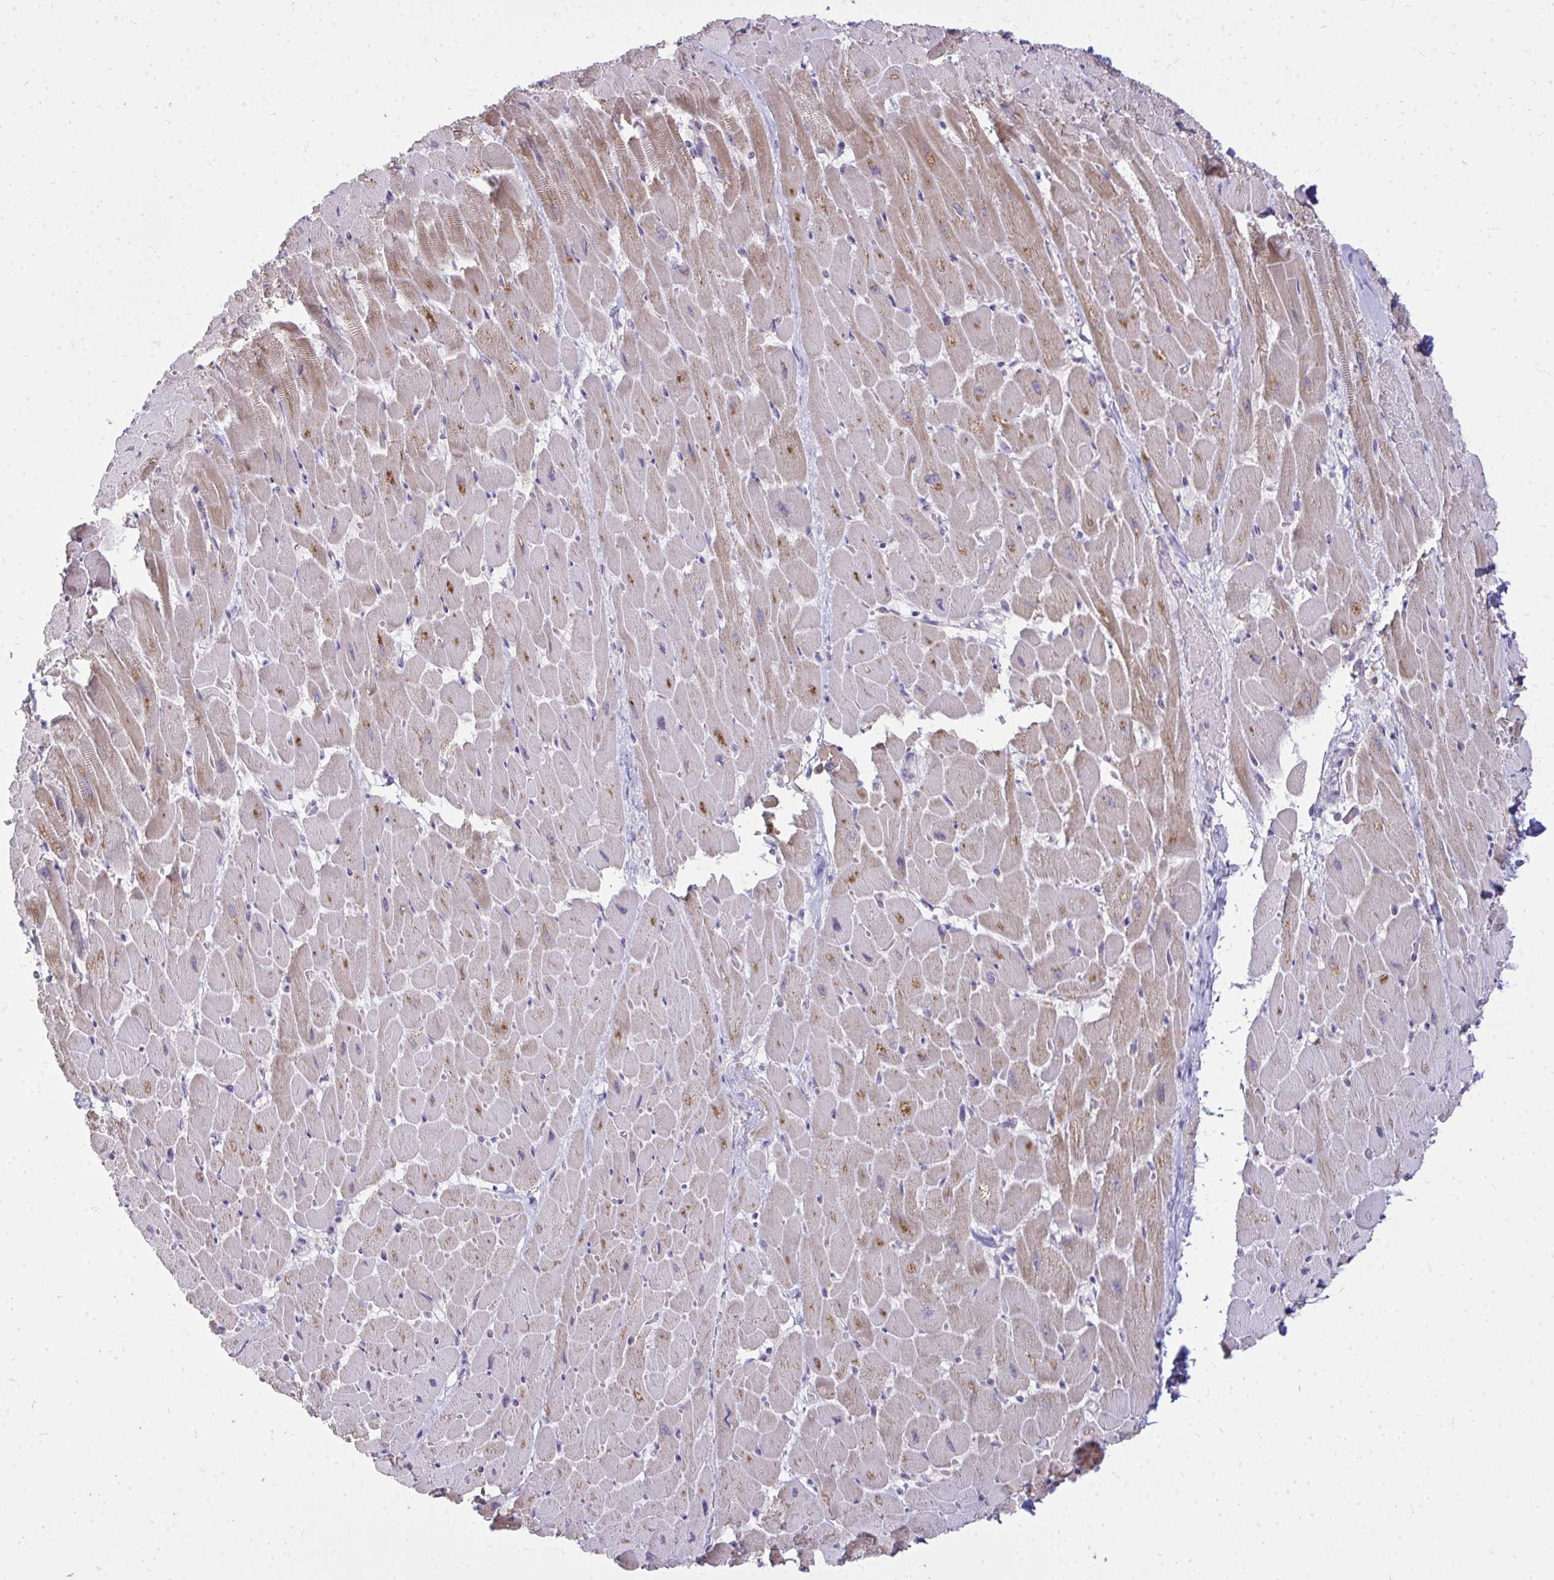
{"staining": {"intensity": "moderate", "quantity": "25%-75%", "location": "cytoplasmic/membranous"}, "tissue": "heart muscle", "cell_type": "Cardiomyocytes", "image_type": "normal", "snomed": [{"axis": "morphology", "description": "Normal tissue, NOS"}, {"axis": "topography", "description": "Heart"}], "caption": "Heart muscle stained for a protein shows moderate cytoplasmic/membranous positivity in cardiomyocytes. The protein is stained brown, and the nuclei are stained in blue (DAB IHC with brightfield microscopy, high magnification).", "gene": "SPTBN2", "patient": {"sex": "male", "age": 37}}